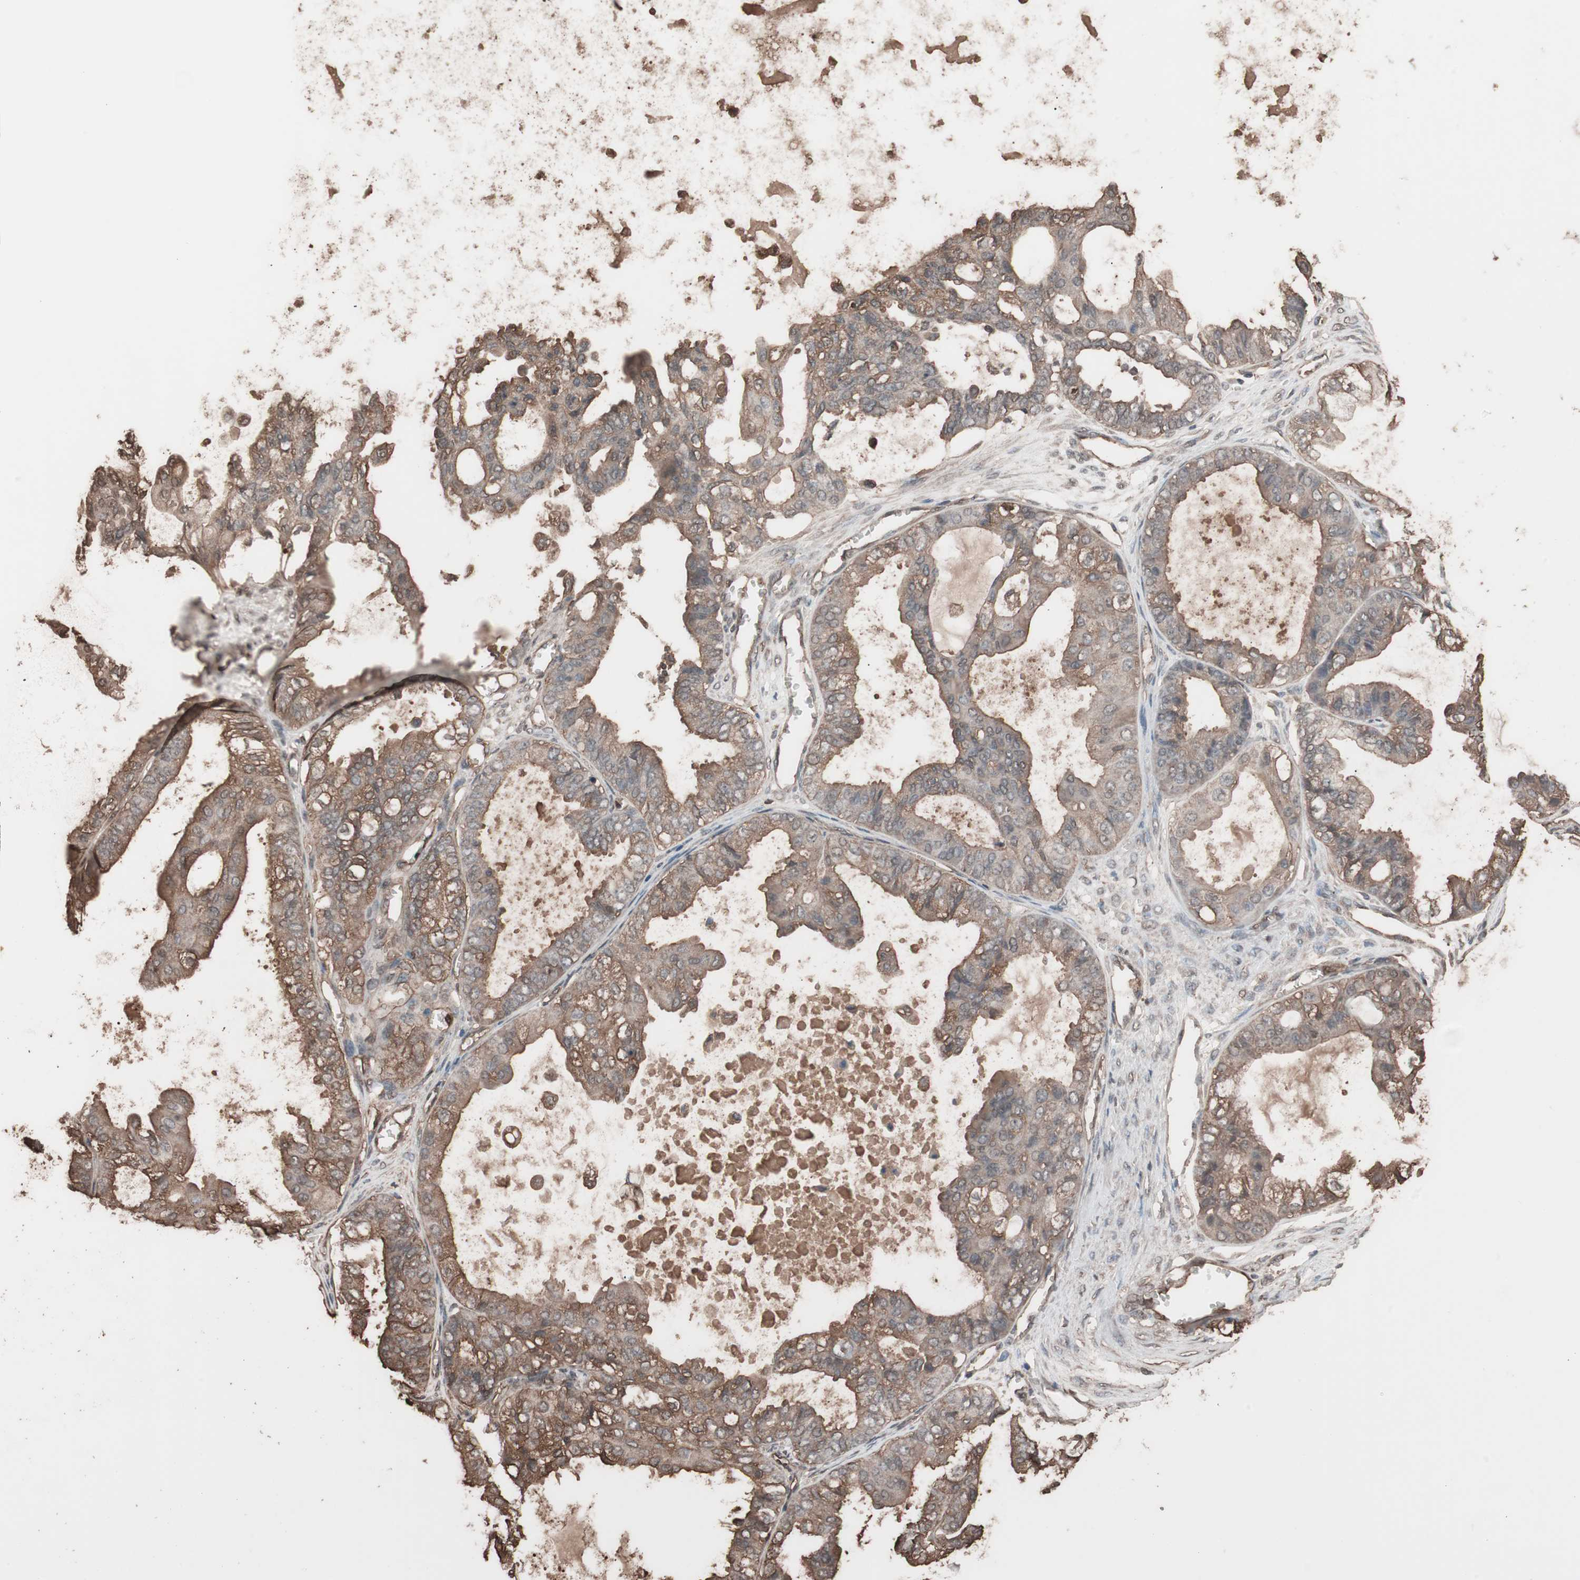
{"staining": {"intensity": "moderate", "quantity": ">75%", "location": "cytoplasmic/membranous"}, "tissue": "ovarian cancer", "cell_type": "Tumor cells", "image_type": "cancer", "snomed": [{"axis": "morphology", "description": "Carcinoma, NOS"}, {"axis": "morphology", "description": "Carcinoma, endometroid"}, {"axis": "topography", "description": "Ovary"}], "caption": "The immunohistochemical stain highlights moderate cytoplasmic/membranous positivity in tumor cells of ovarian cancer (endometroid carcinoma) tissue.", "gene": "CALM2", "patient": {"sex": "female", "age": 50}}